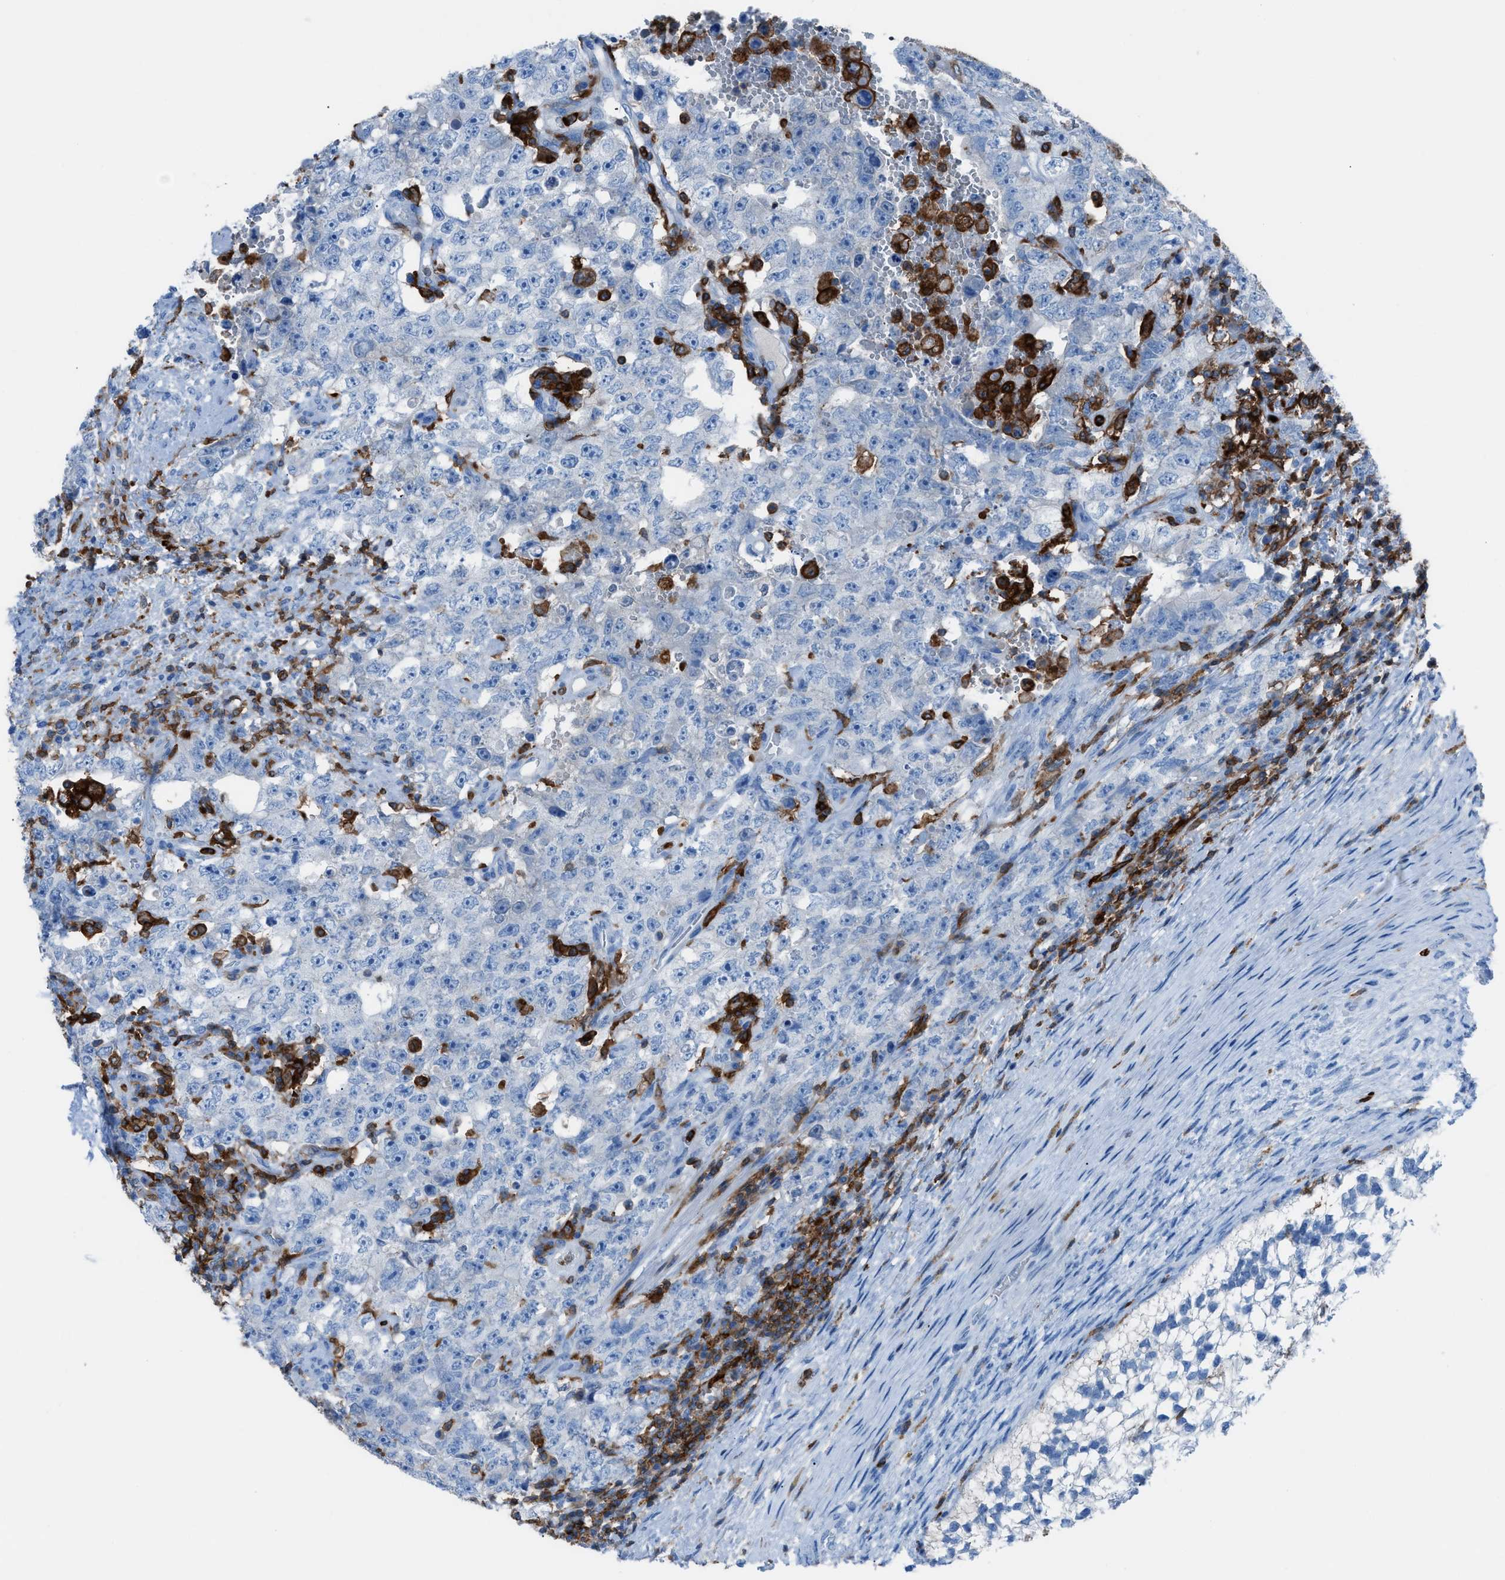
{"staining": {"intensity": "negative", "quantity": "none", "location": "none"}, "tissue": "testis cancer", "cell_type": "Tumor cells", "image_type": "cancer", "snomed": [{"axis": "morphology", "description": "Carcinoma, Embryonal, NOS"}, {"axis": "topography", "description": "Testis"}], "caption": "Tumor cells are negative for brown protein staining in testis cancer.", "gene": "ITGB2", "patient": {"sex": "male", "age": 26}}